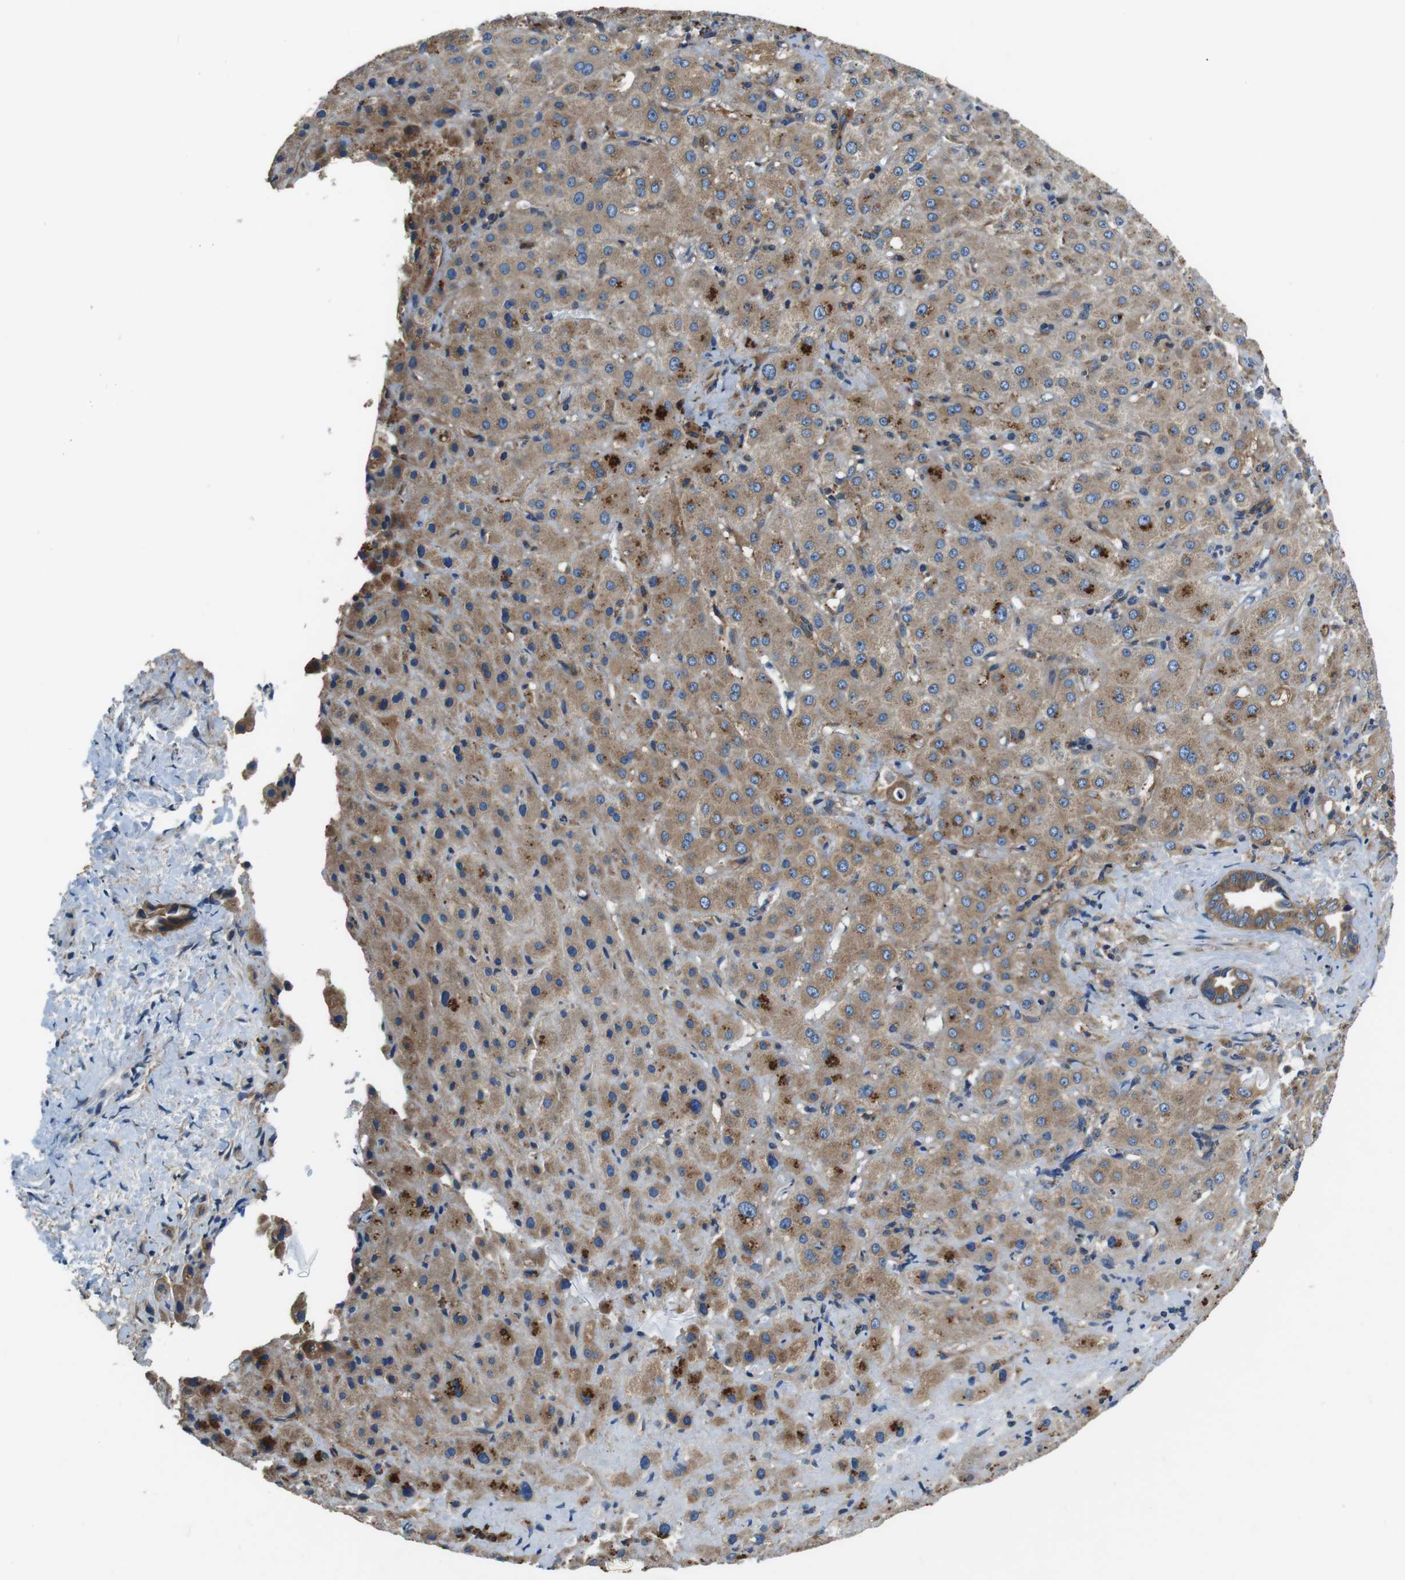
{"staining": {"intensity": "moderate", "quantity": ">75%", "location": "cytoplasmic/membranous"}, "tissue": "liver cancer", "cell_type": "Tumor cells", "image_type": "cancer", "snomed": [{"axis": "morphology", "description": "Cholangiocarcinoma"}, {"axis": "topography", "description": "Liver"}], "caption": "An immunohistochemistry image of tumor tissue is shown. Protein staining in brown labels moderate cytoplasmic/membranous positivity in liver cancer within tumor cells.", "gene": "DENND4C", "patient": {"sex": "female", "age": 65}}